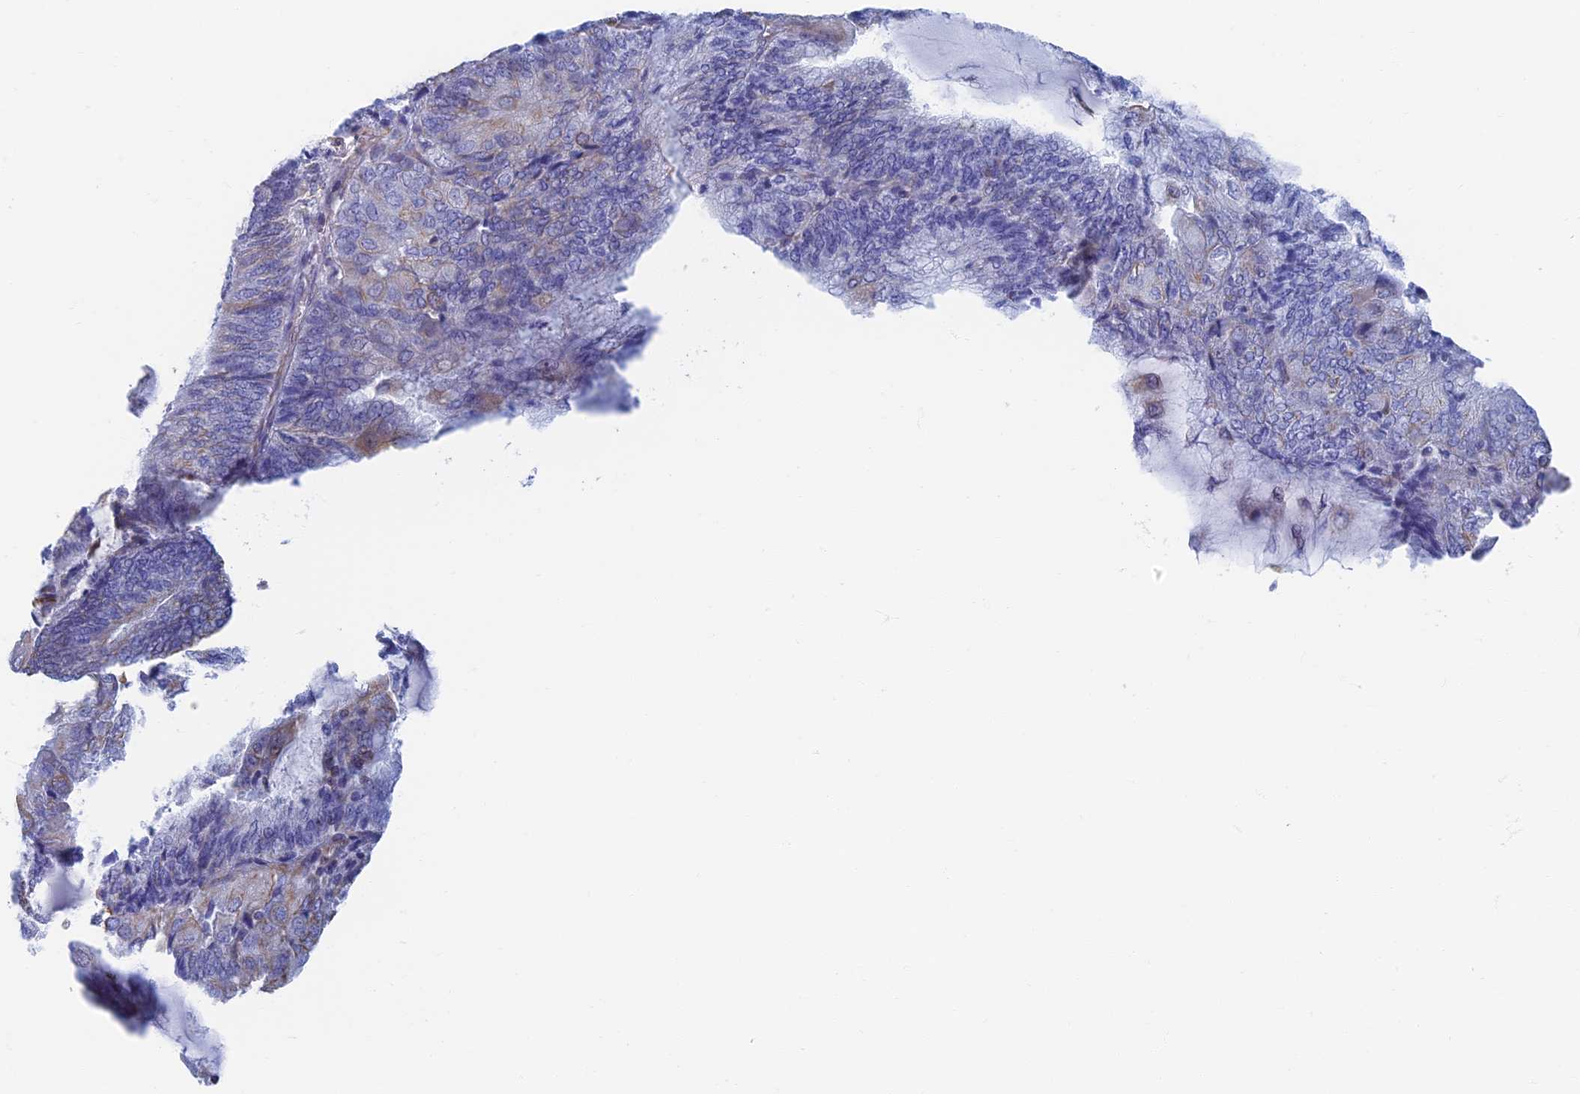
{"staining": {"intensity": "moderate", "quantity": "<25%", "location": "cytoplasmic/membranous"}, "tissue": "endometrial cancer", "cell_type": "Tumor cells", "image_type": "cancer", "snomed": [{"axis": "morphology", "description": "Adenocarcinoma, NOS"}, {"axis": "topography", "description": "Endometrium"}], "caption": "Immunohistochemical staining of human endometrial adenocarcinoma exhibits low levels of moderate cytoplasmic/membranous positivity in approximately <25% of tumor cells.", "gene": "RMC1", "patient": {"sex": "female", "age": 81}}